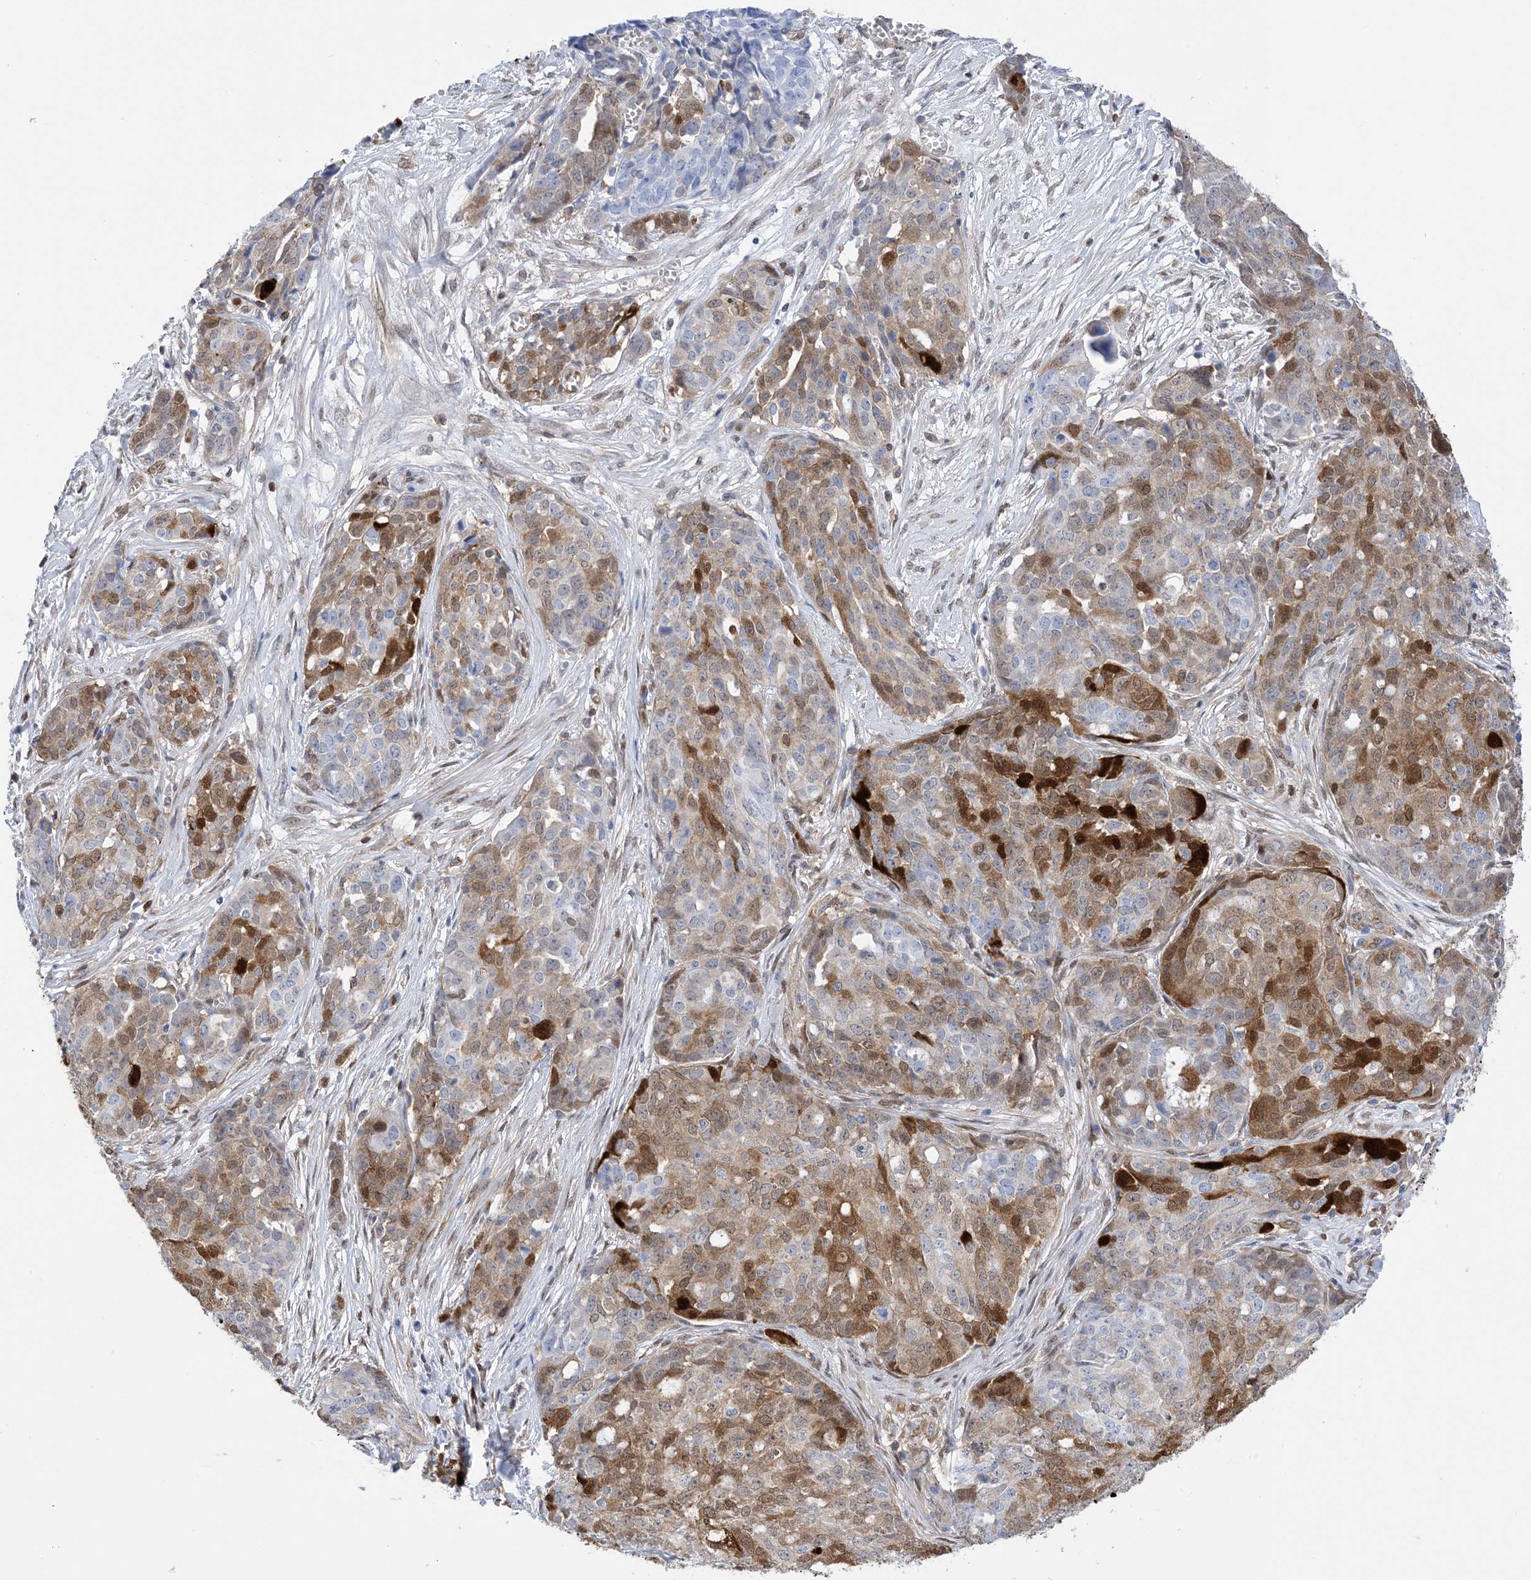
{"staining": {"intensity": "strong", "quantity": "25%-75%", "location": "cytoplasmic/membranous,nuclear"}, "tissue": "ovarian cancer", "cell_type": "Tumor cells", "image_type": "cancer", "snomed": [{"axis": "morphology", "description": "Cystadenocarcinoma, serous, NOS"}, {"axis": "topography", "description": "Soft tissue"}, {"axis": "topography", "description": "Ovary"}], "caption": "Tumor cells exhibit high levels of strong cytoplasmic/membranous and nuclear positivity in approximately 25%-75% of cells in human ovarian cancer.", "gene": "ANXA1", "patient": {"sex": "female", "age": 57}}